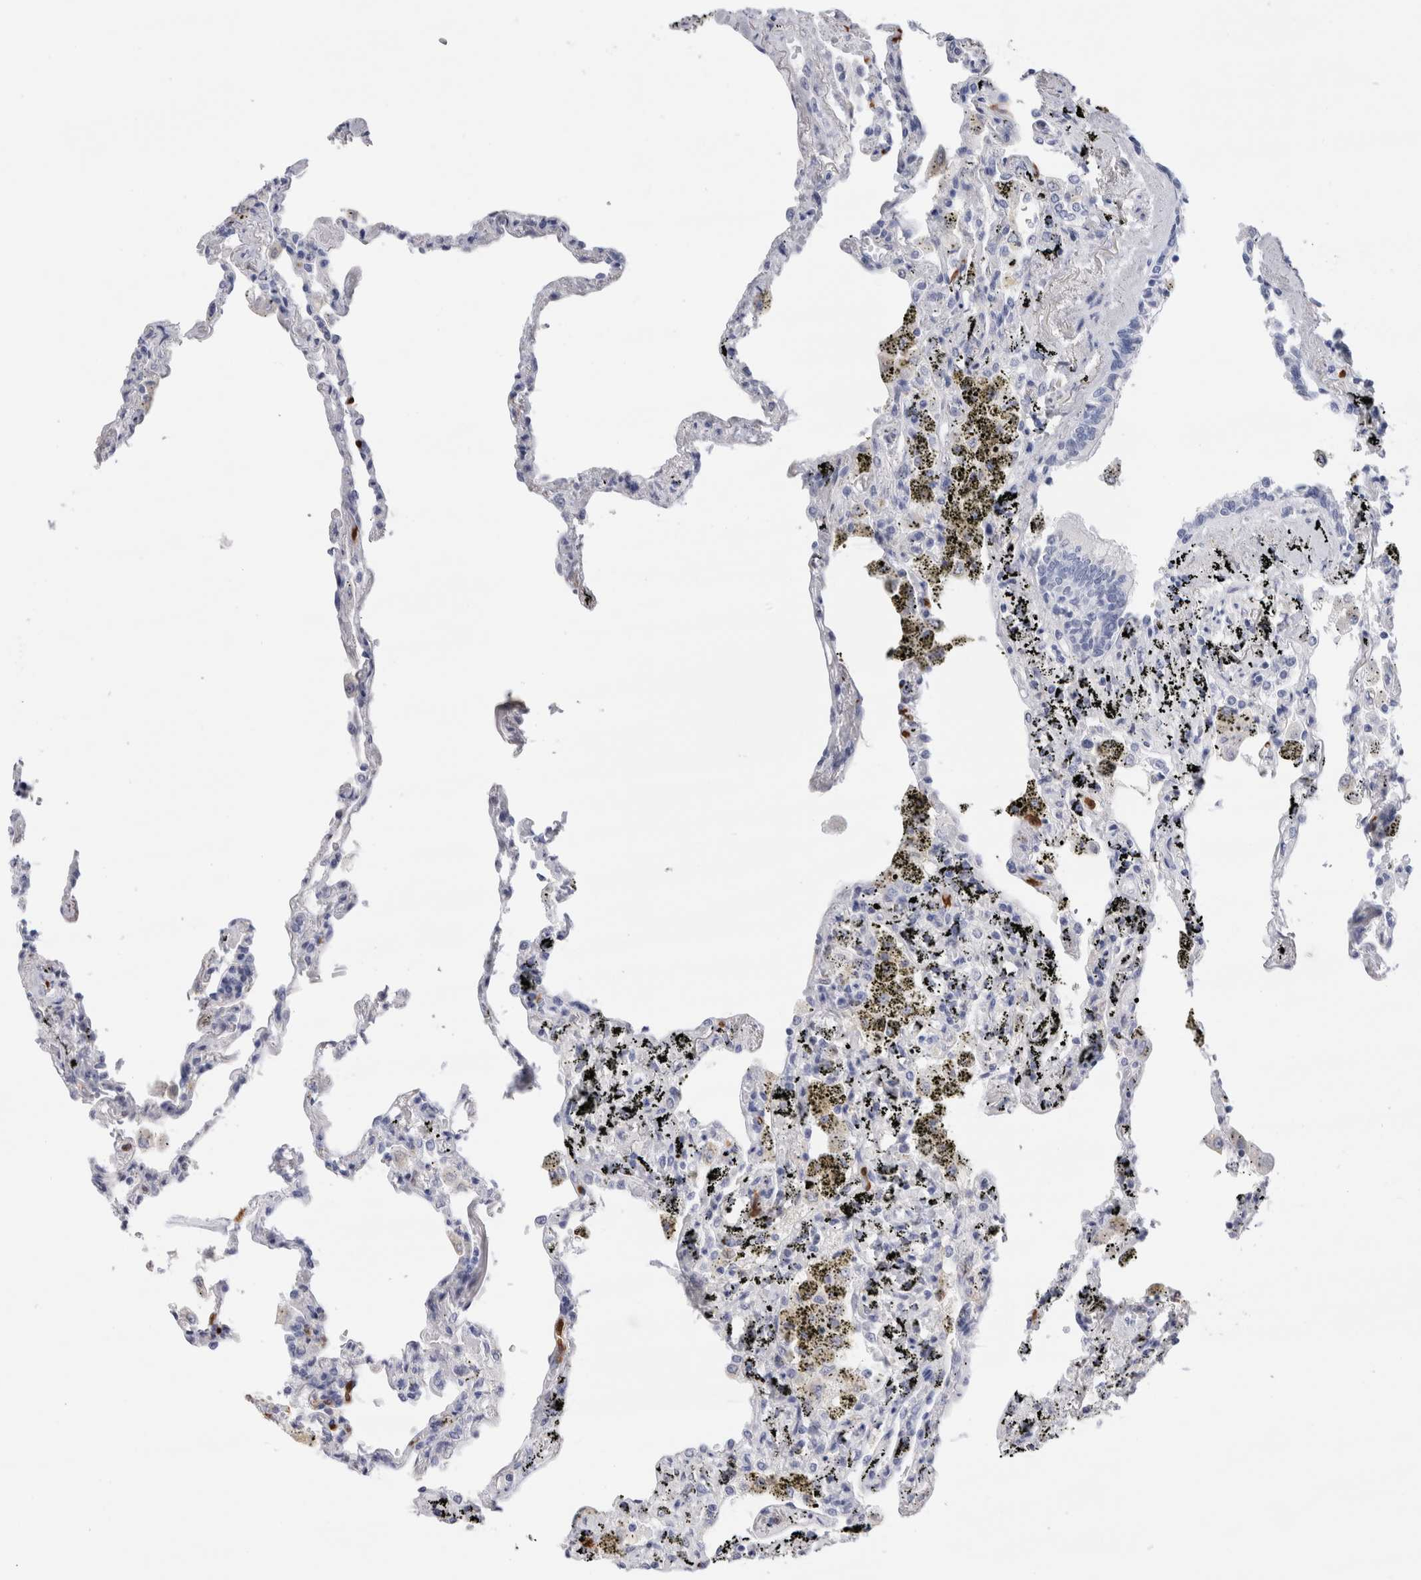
{"staining": {"intensity": "negative", "quantity": "none", "location": "none"}, "tissue": "lung", "cell_type": "Alveolar cells", "image_type": "normal", "snomed": [{"axis": "morphology", "description": "Normal tissue, NOS"}, {"axis": "topography", "description": "Lung"}], "caption": "Immunohistochemistry (IHC) of unremarkable human lung reveals no staining in alveolar cells. (IHC, brightfield microscopy, high magnification).", "gene": "SLC10A5", "patient": {"sex": "male", "age": 59}}